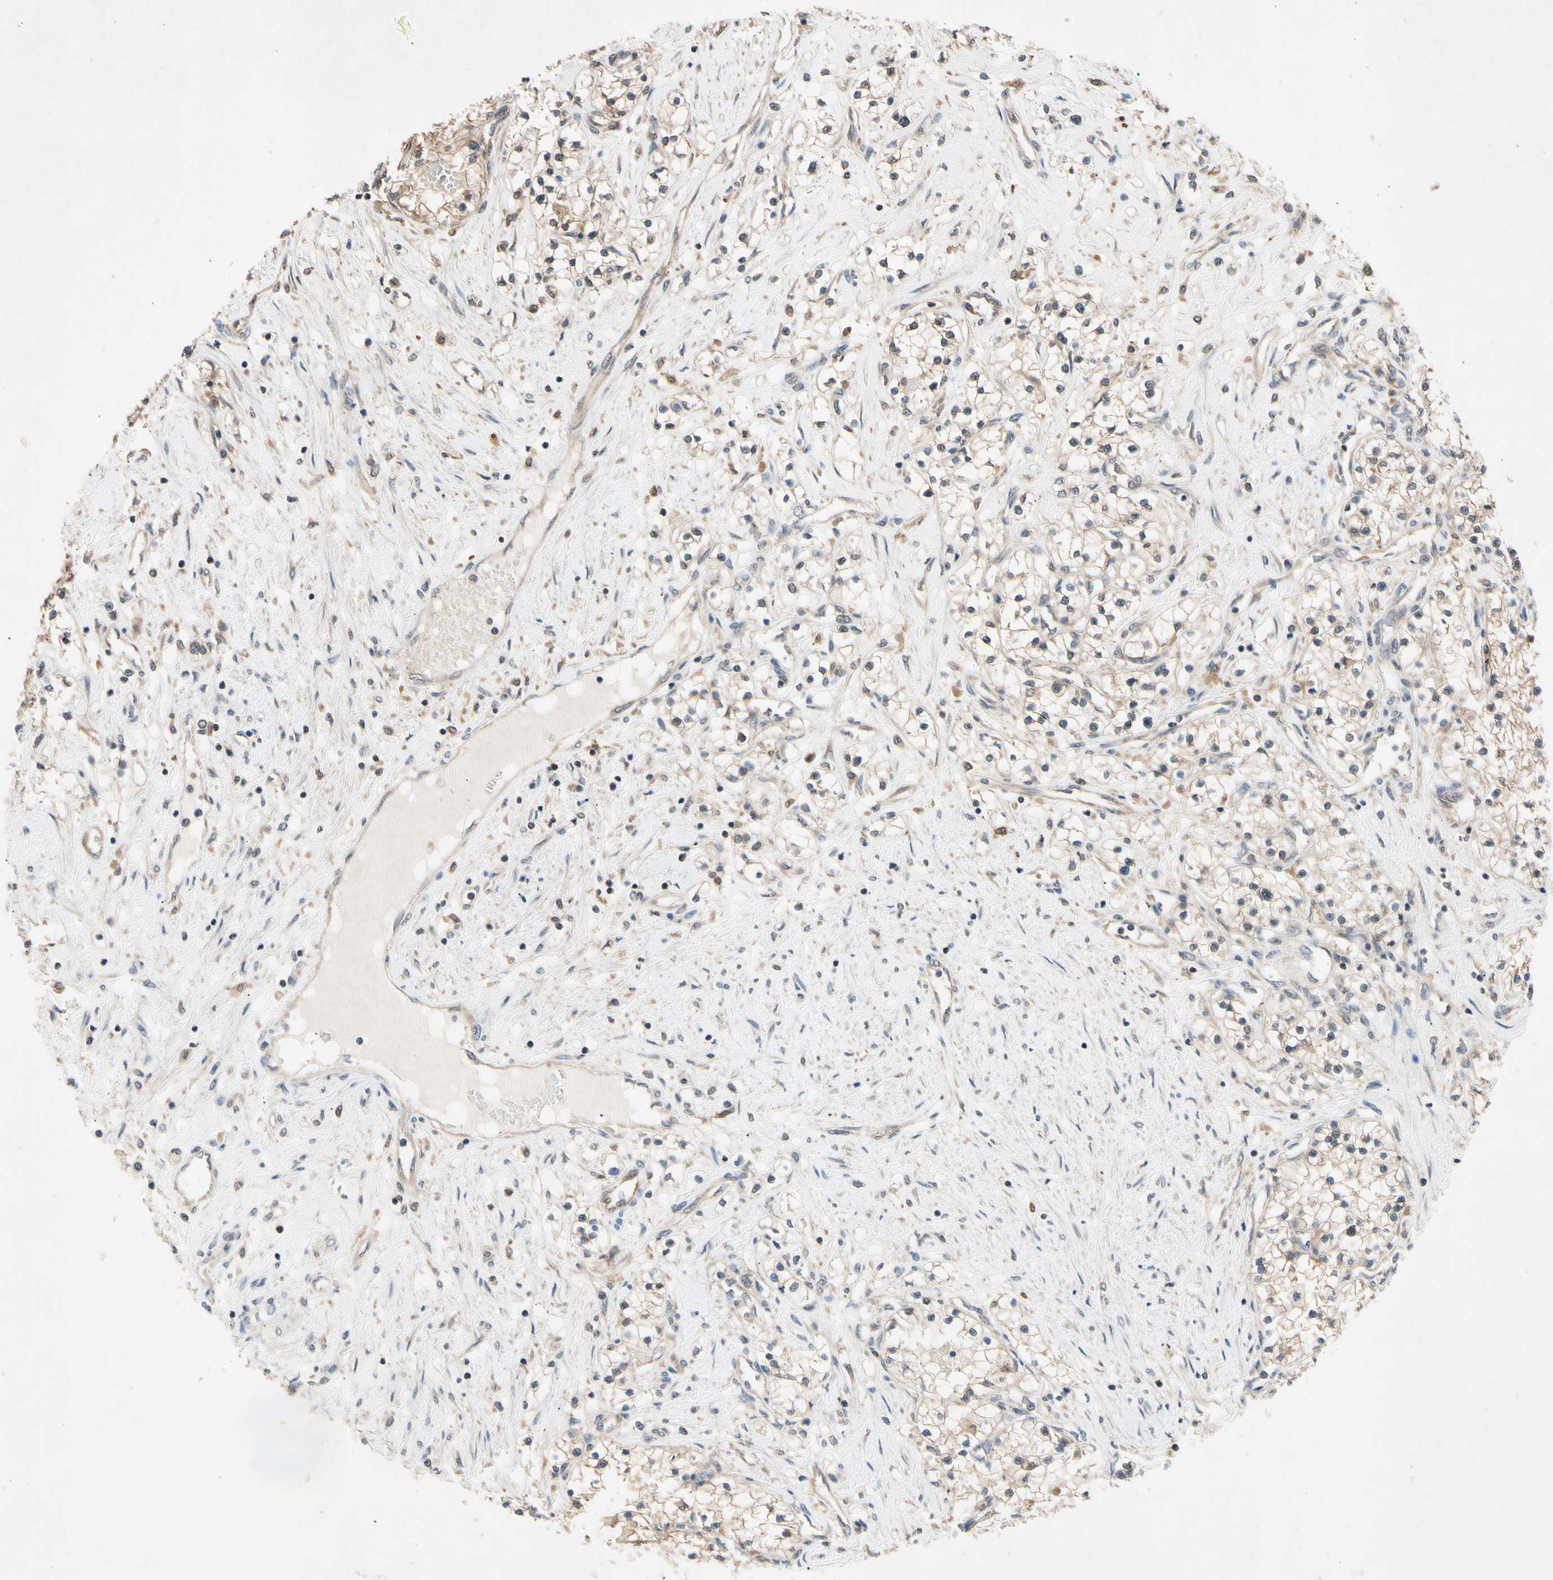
{"staining": {"intensity": "moderate", "quantity": ">75%", "location": "cytoplasmic/membranous"}, "tissue": "renal cancer", "cell_type": "Tumor cells", "image_type": "cancer", "snomed": [{"axis": "morphology", "description": "Adenocarcinoma, NOS"}, {"axis": "topography", "description": "Kidney"}], "caption": "Brown immunohistochemical staining in renal cancer (adenocarcinoma) exhibits moderate cytoplasmic/membranous staining in approximately >75% of tumor cells.", "gene": "PRDX4", "patient": {"sex": "male", "age": 68}}